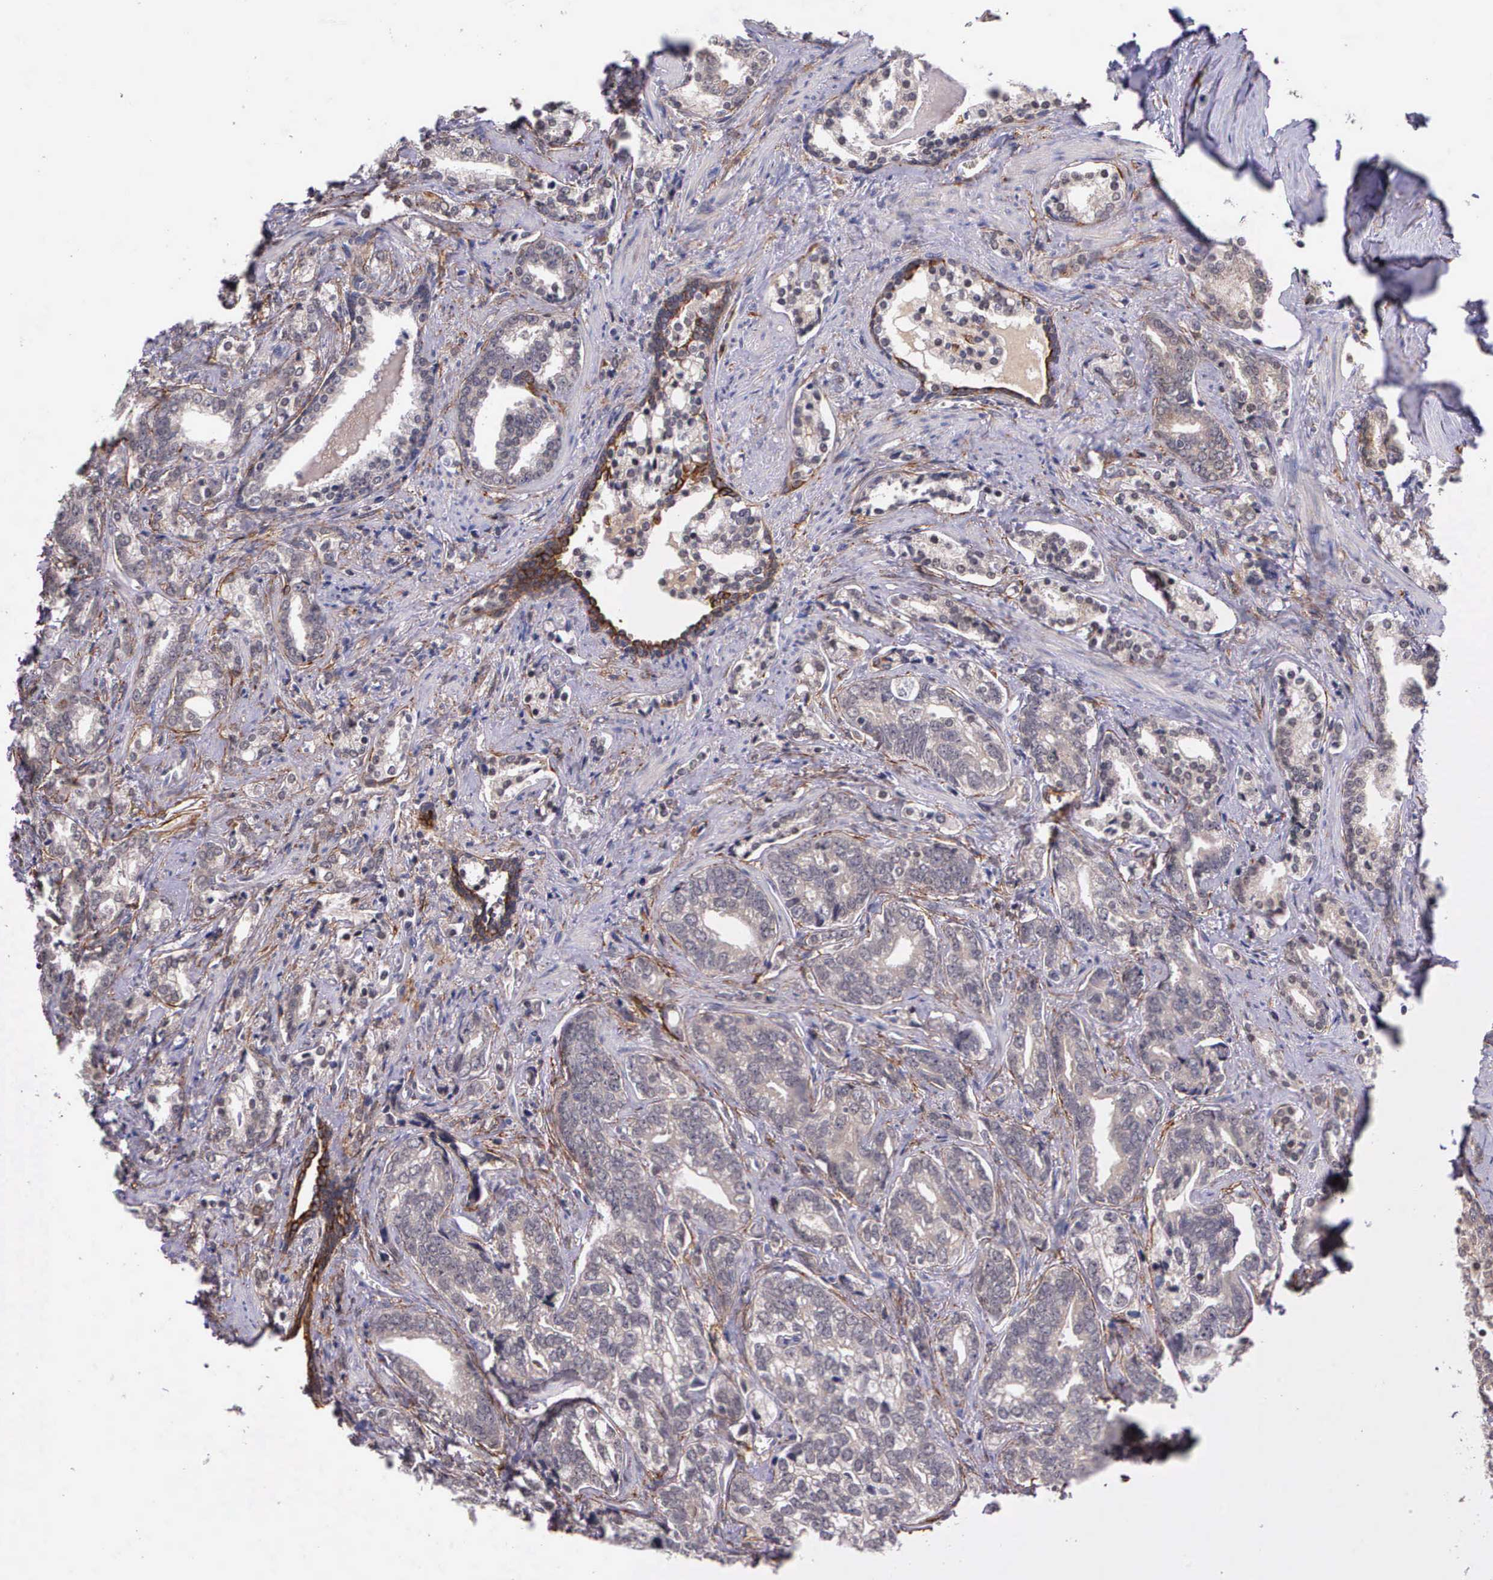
{"staining": {"intensity": "moderate", "quantity": "<25%", "location": "cytoplasmic/membranous"}, "tissue": "prostate cancer", "cell_type": "Tumor cells", "image_type": "cancer", "snomed": [{"axis": "morphology", "description": "Adenocarcinoma, Medium grade"}, {"axis": "topography", "description": "Prostate"}], "caption": "Protein staining exhibits moderate cytoplasmic/membranous positivity in about <25% of tumor cells in medium-grade adenocarcinoma (prostate).", "gene": "PRICKLE3", "patient": {"sex": "male", "age": 67}}